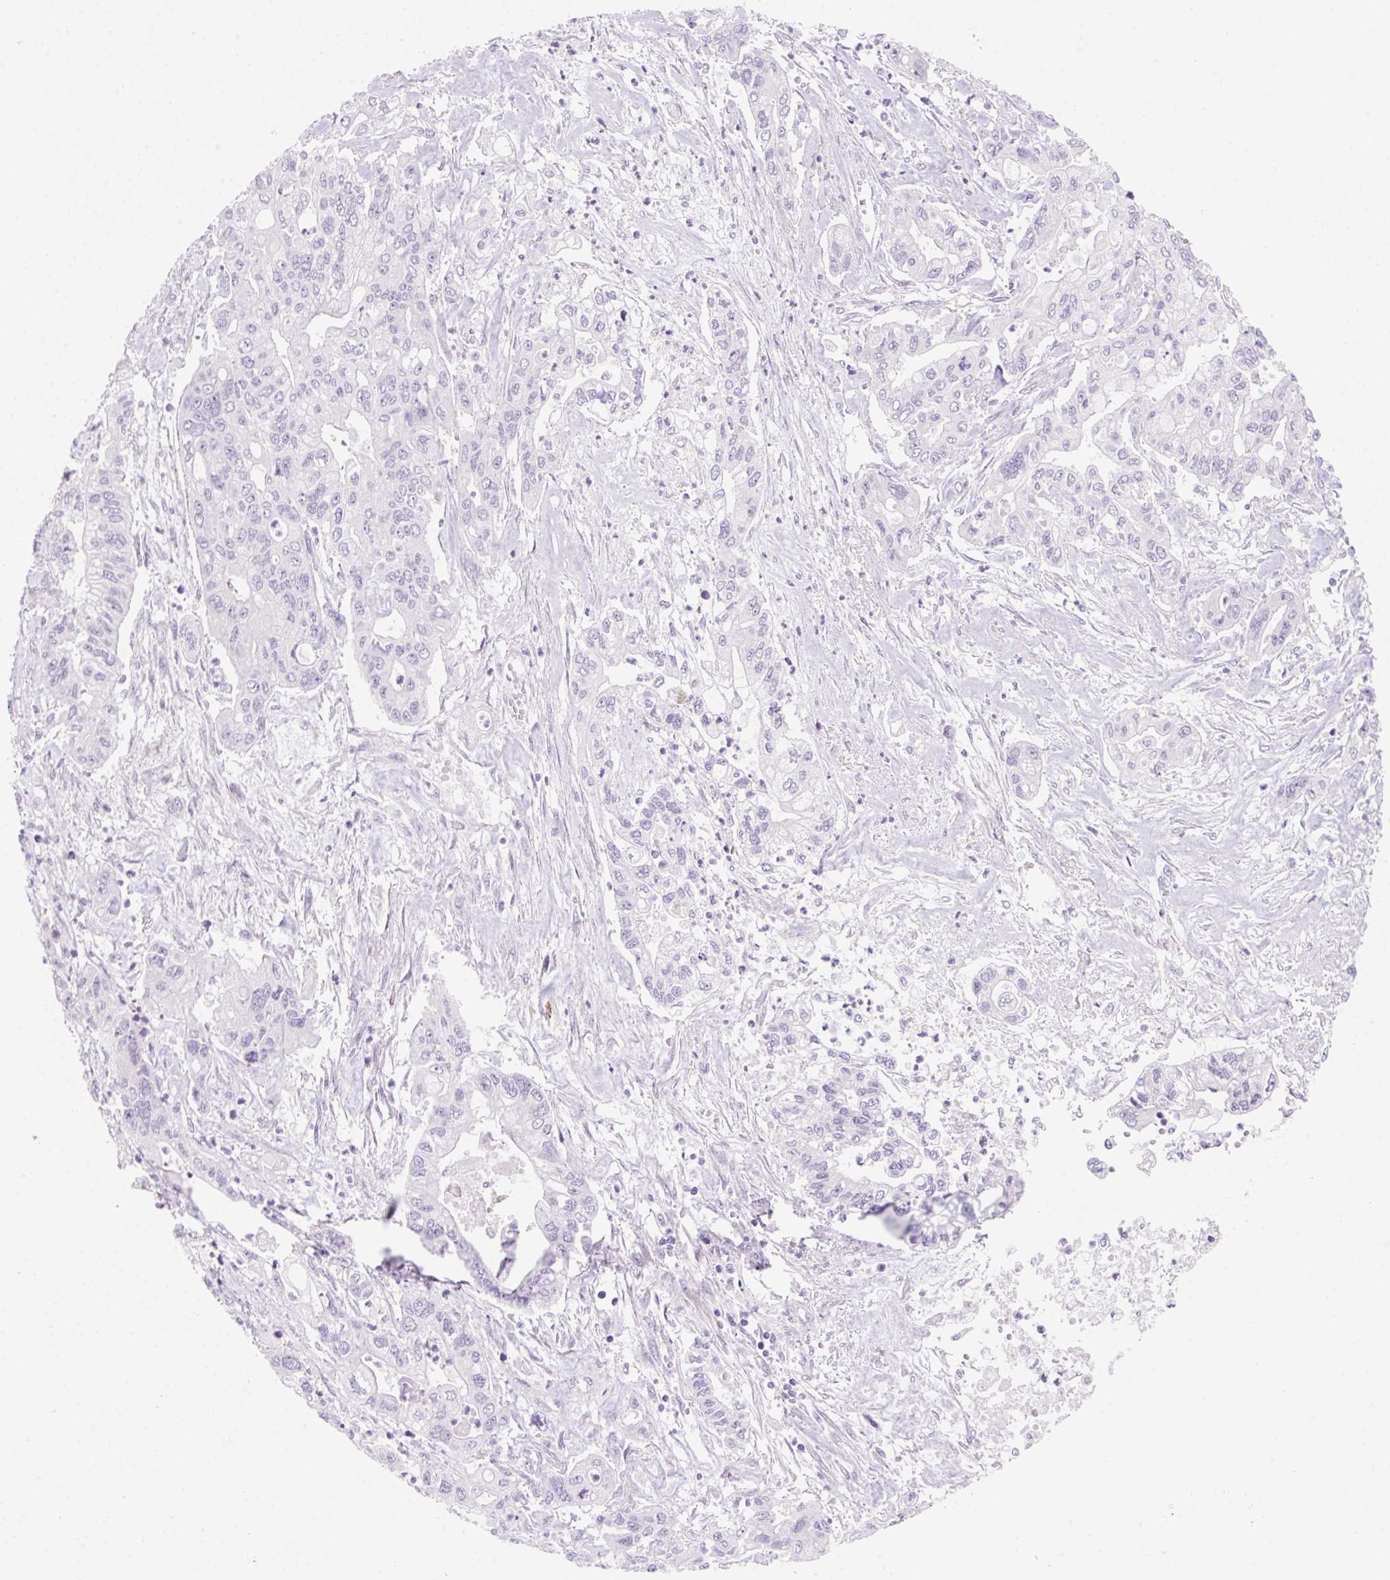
{"staining": {"intensity": "negative", "quantity": "none", "location": "none"}, "tissue": "pancreatic cancer", "cell_type": "Tumor cells", "image_type": "cancer", "snomed": [{"axis": "morphology", "description": "Adenocarcinoma, NOS"}, {"axis": "topography", "description": "Pancreas"}], "caption": "The photomicrograph reveals no staining of tumor cells in pancreatic adenocarcinoma.", "gene": "ZNF121", "patient": {"sex": "male", "age": 62}}